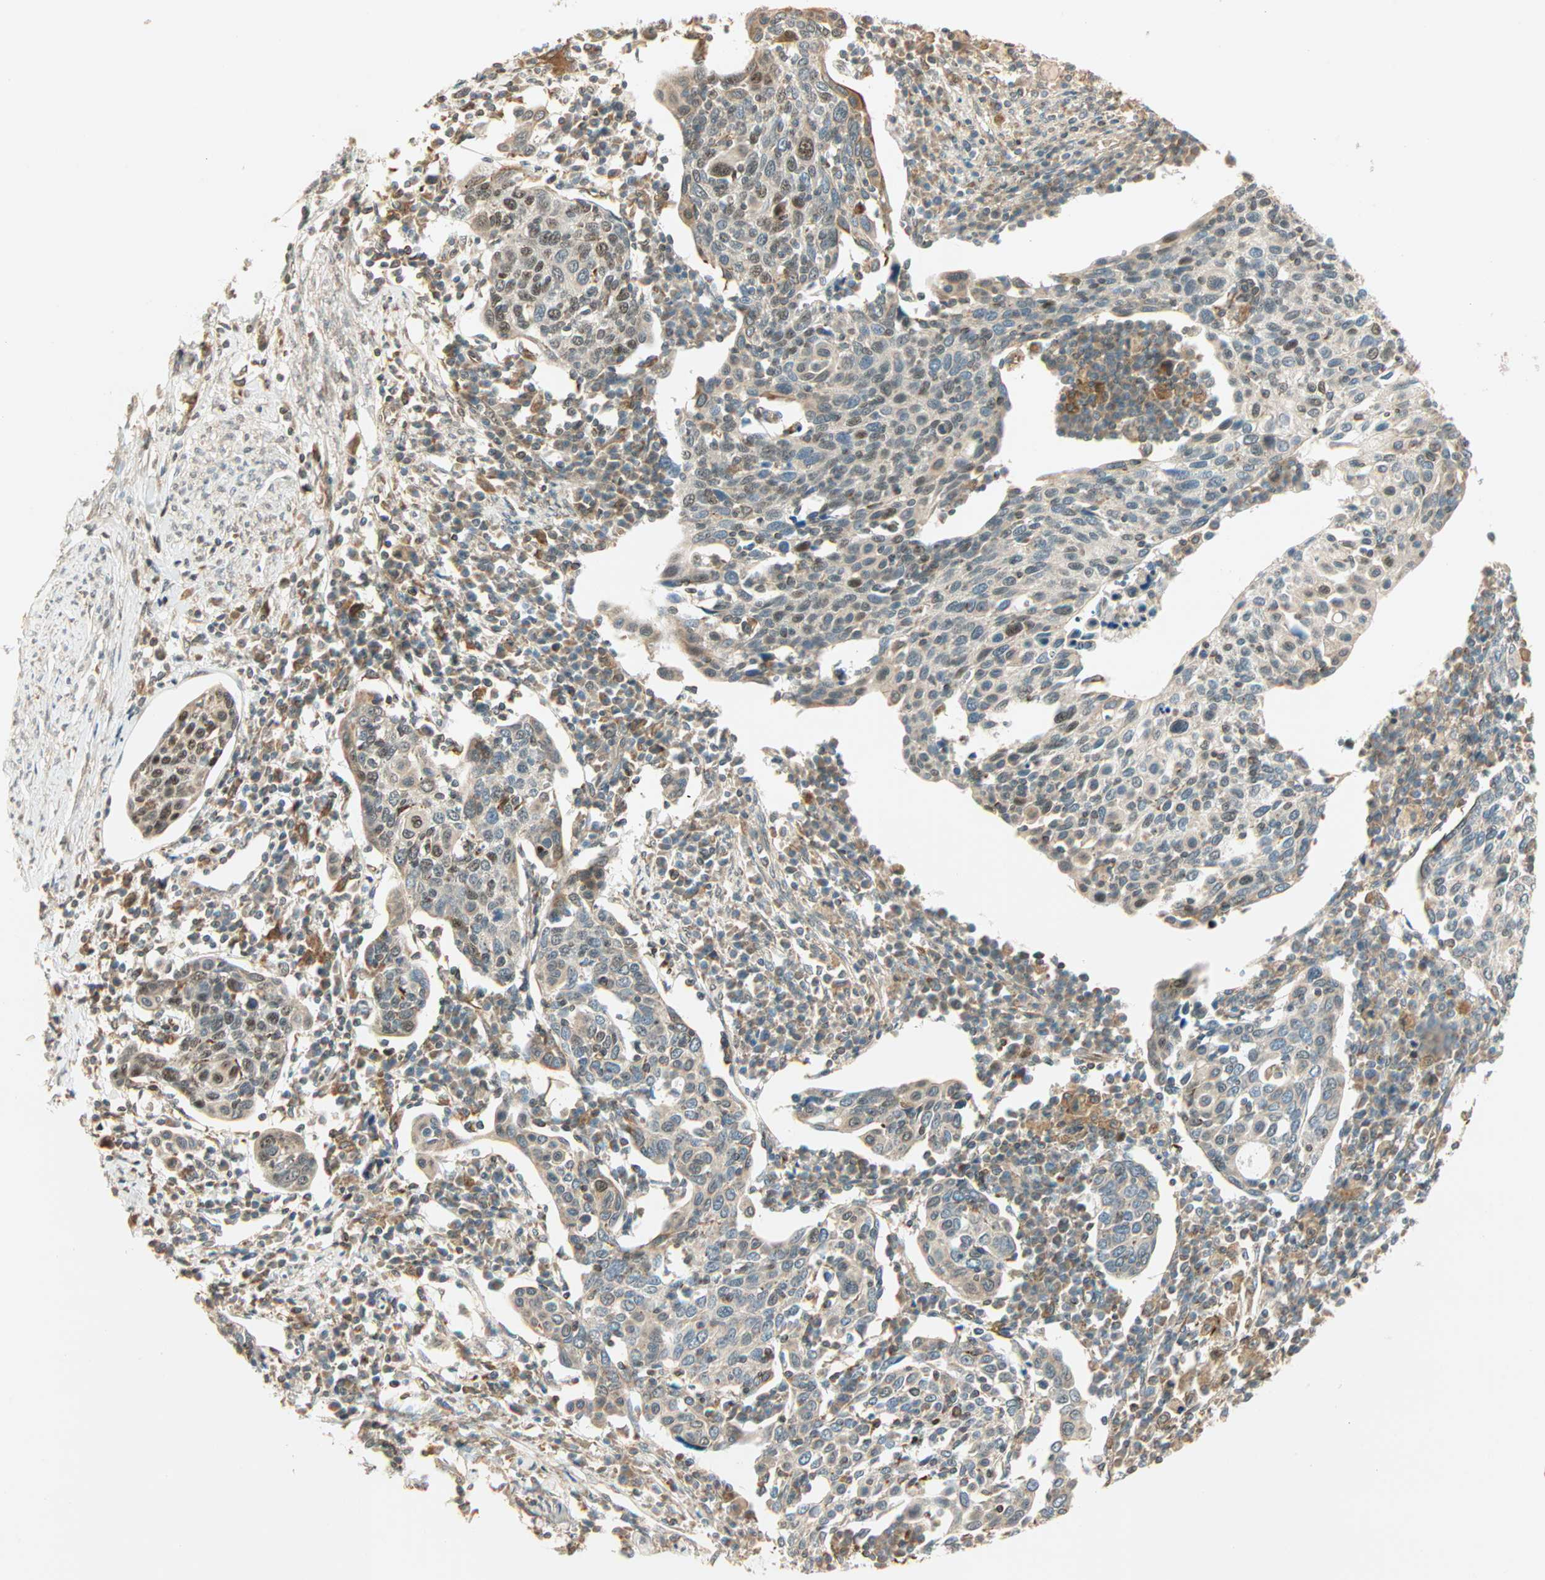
{"staining": {"intensity": "moderate", "quantity": ">75%", "location": "cytoplasmic/membranous,nuclear"}, "tissue": "cervical cancer", "cell_type": "Tumor cells", "image_type": "cancer", "snomed": [{"axis": "morphology", "description": "Squamous cell carcinoma, NOS"}, {"axis": "topography", "description": "Cervix"}], "caption": "Immunohistochemical staining of human squamous cell carcinoma (cervical) demonstrates moderate cytoplasmic/membranous and nuclear protein positivity in about >75% of tumor cells.", "gene": "PNPLA6", "patient": {"sex": "female", "age": 40}}